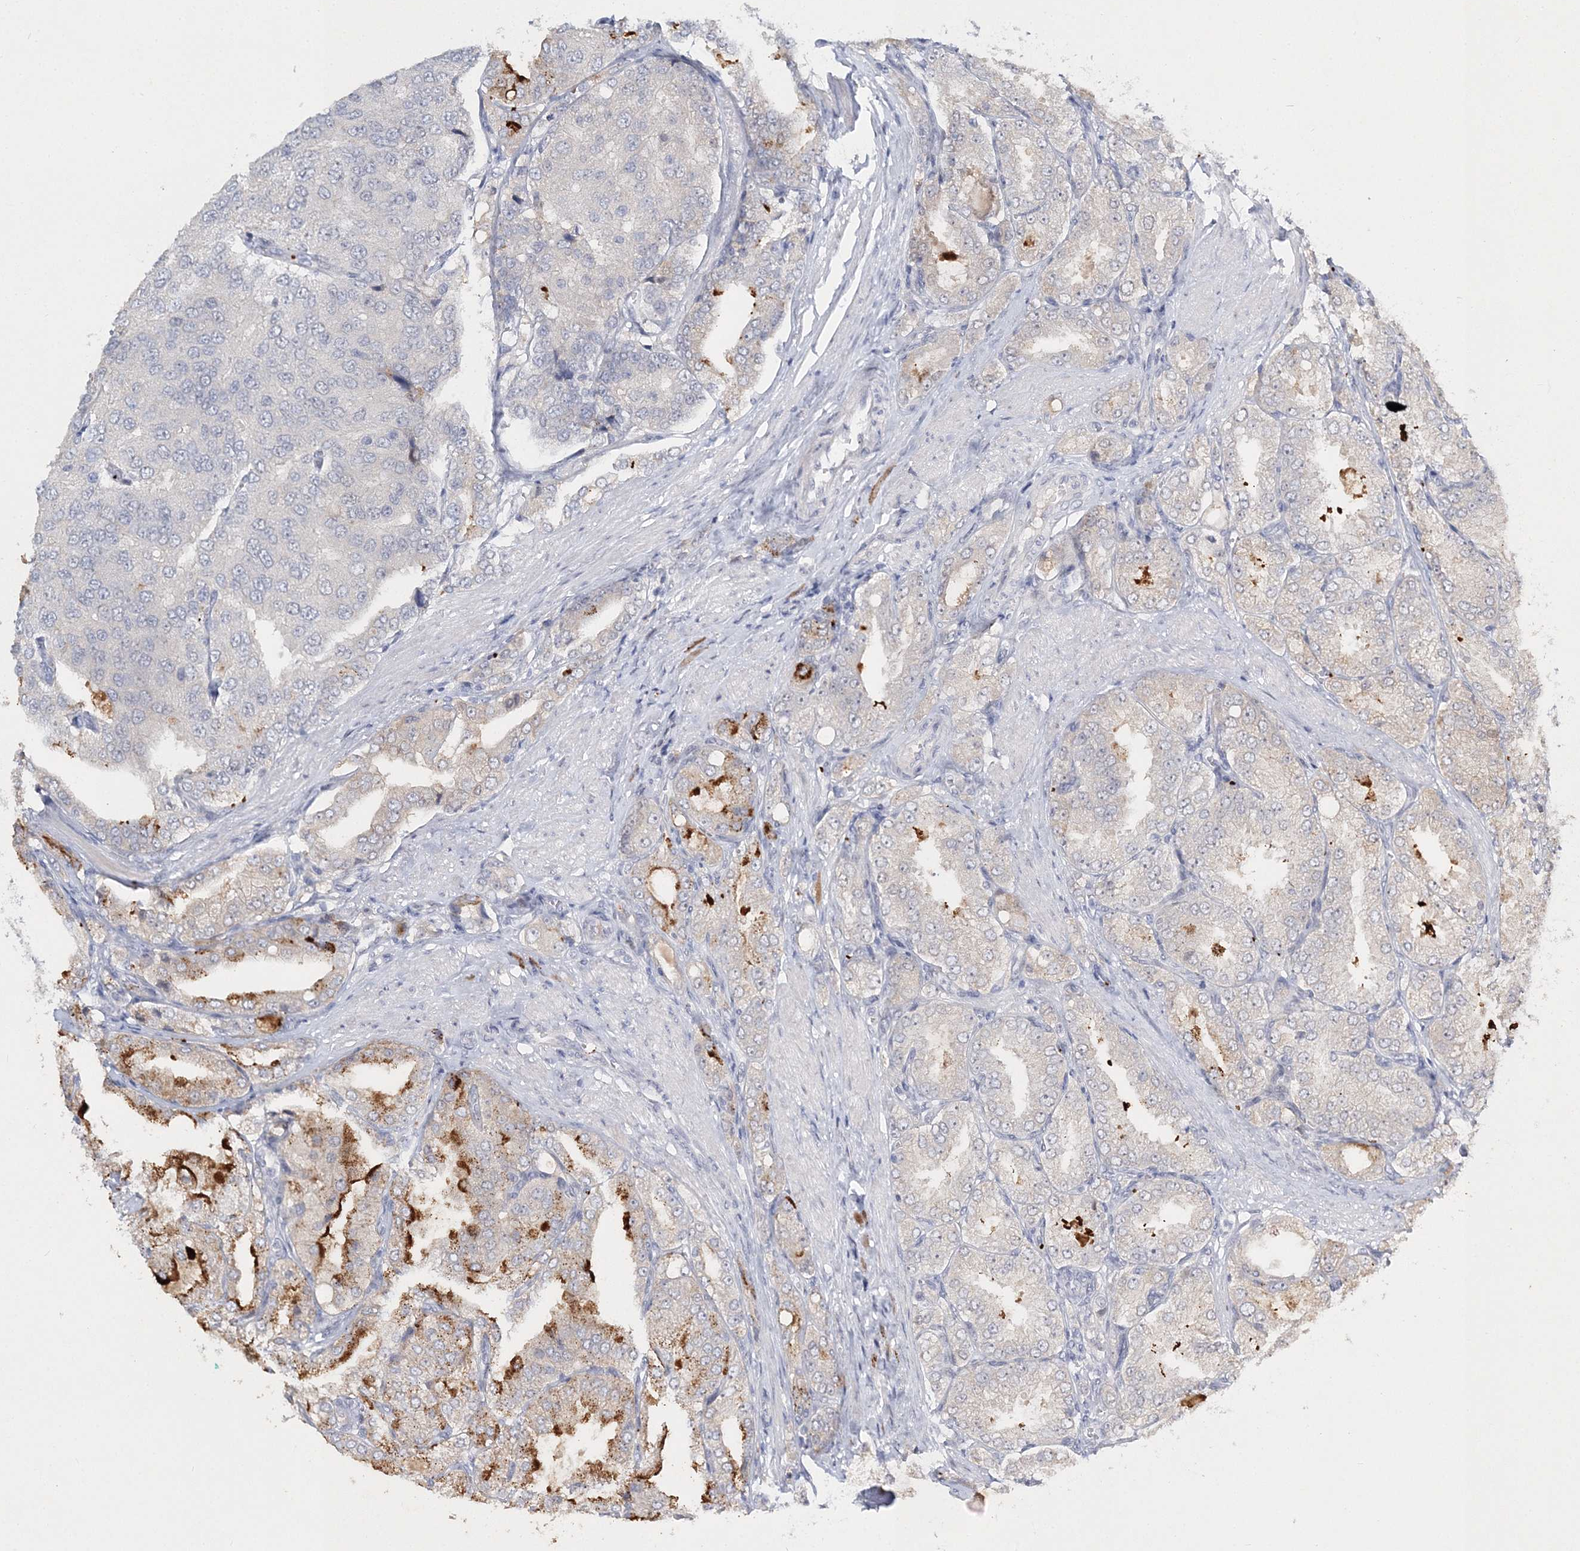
{"staining": {"intensity": "negative", "quantity": "none", "location": "none"}, "tissue": "prostate cancer", "cell_type": "Tumor cells", "image_type": "cancer", "snomed": [{"axis": "morphology", "description": "Adenocarcinoma, High grade"}, {"axis": "topography", "description": "Prostate"}], "caption": "Image shows no protein expression in tumor cells of adenocarcinoma (high-grade) (prostate) tissue.", "gene": "MYOZ2", "patient": {"sex": "male", "age": 50}}